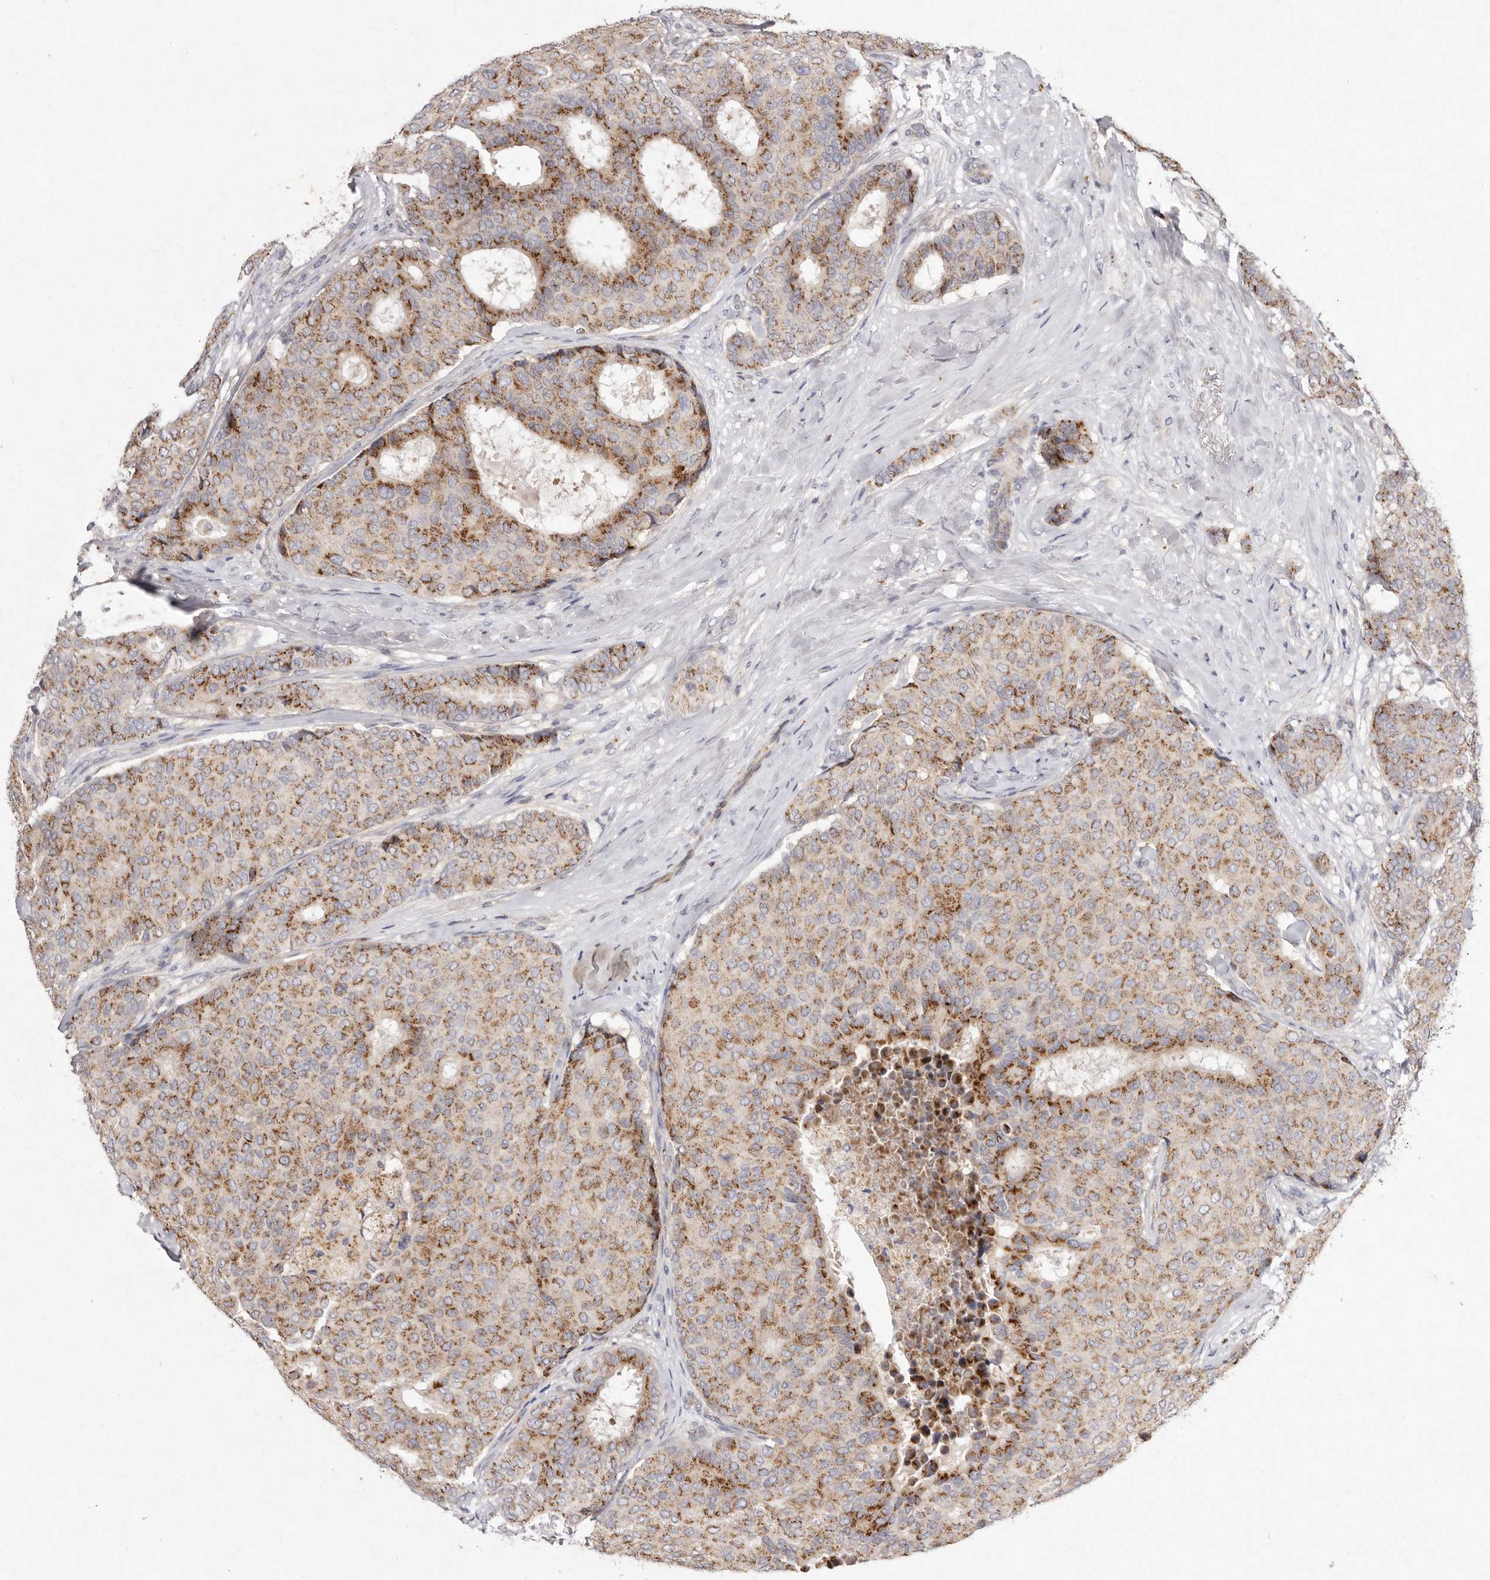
{"staining": {"intensity": "moderate", "quantity": ">75%", "location": "cytoplasmic/membranous"}, "tissue": "breast cancer", "cell_type": "Tumor cells", "image_type": "cancer", "snomed": [{"axis": "morphology", "description": "Duct carcinoma"}, {"axis": "topography", "description": "Breast"}], "caption": "IHC micrograph of breast cancer (infiltrating ductal carcinoma) stained for a protein (brown), which reveals medium levels of moderate cytoplasmic/membranous positivity in approximately >75% of tumor cells.", "gene": "USP24", "patient": {"sex": "female", "age": 75}}